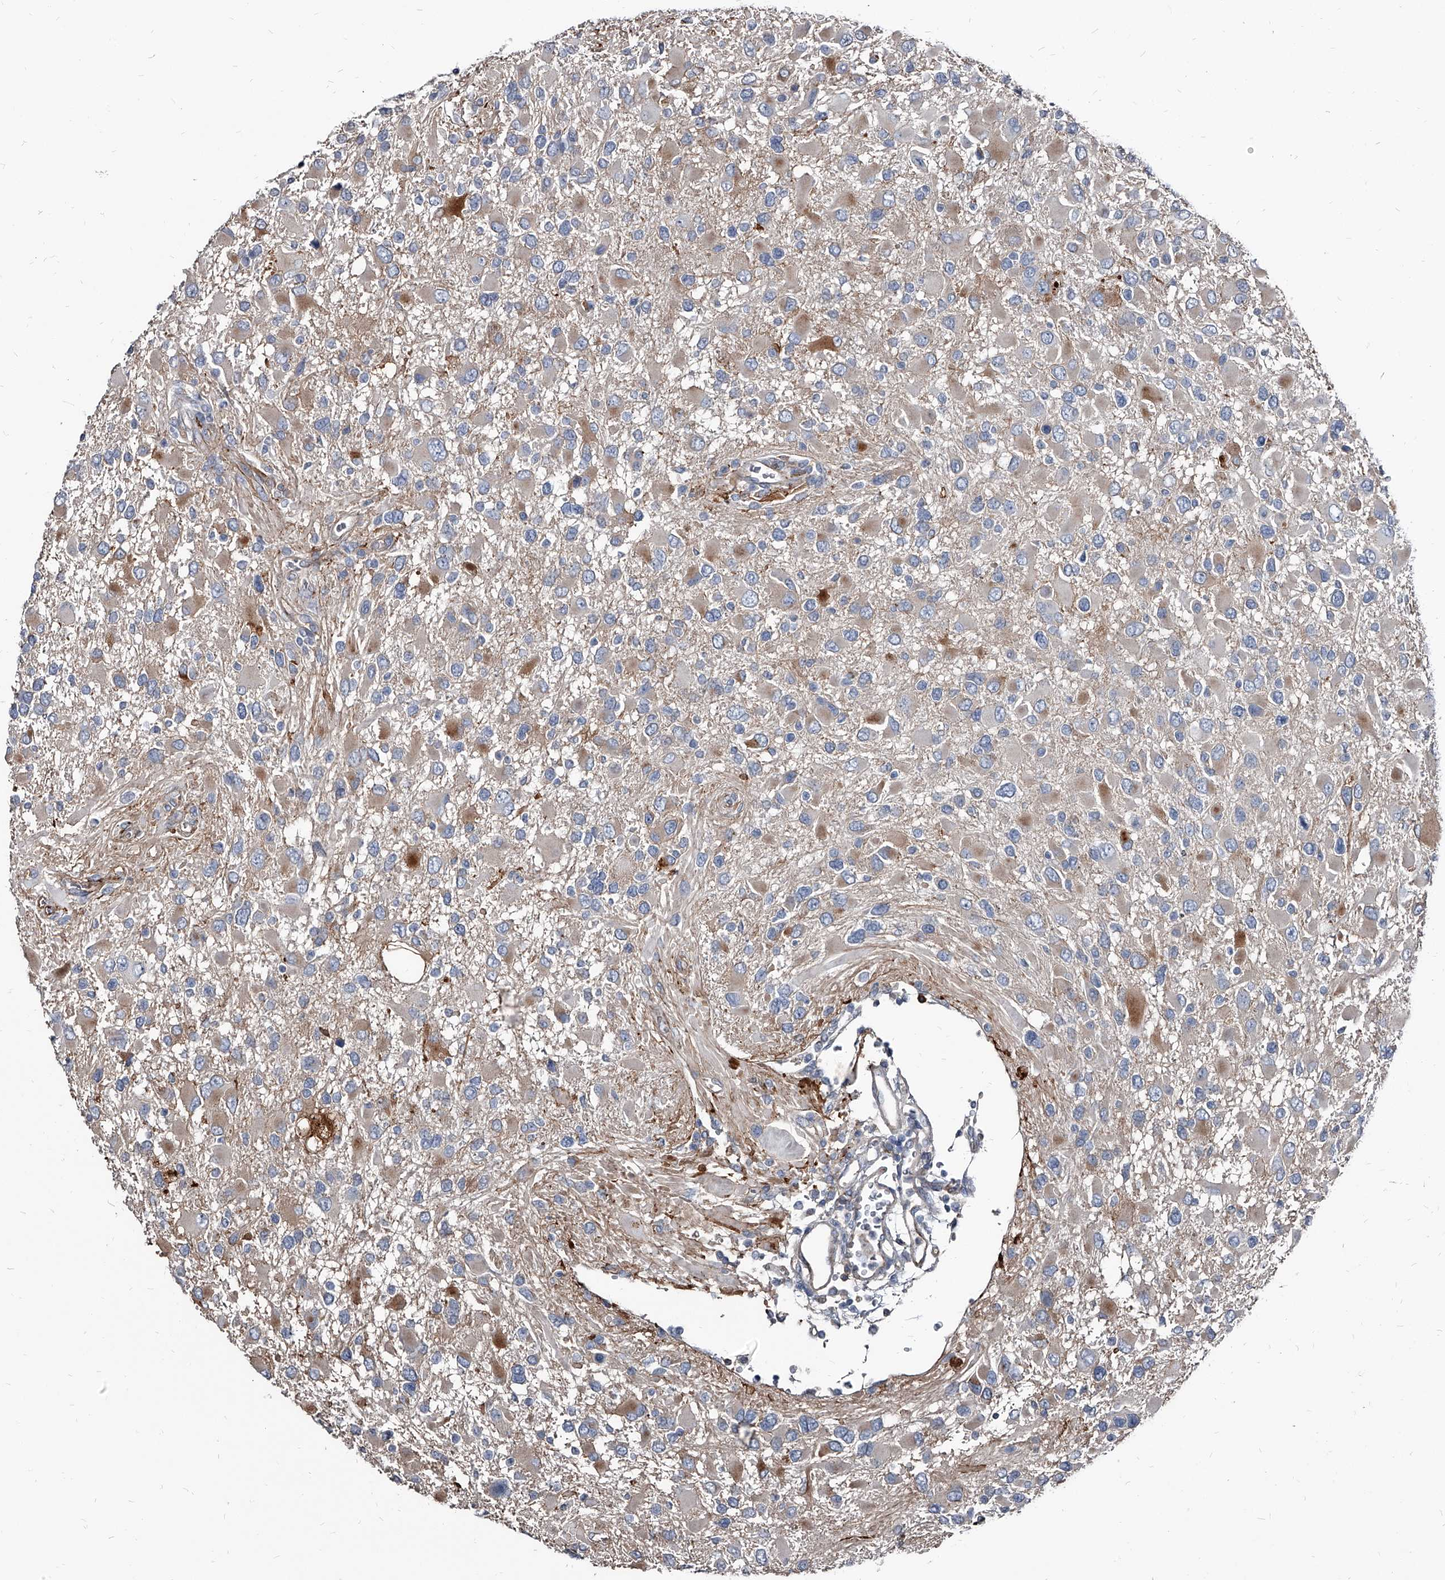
{"staining": {"intensity": "moderate", "quantity": "<25%", "location": "cytoplasmic/membranous"}, "tissue": "glioma", "cell_type": "Tumor cells", "image_type": "cancer", "snomed": [{"axis": "morphology", "description": "Glioma, malignant, High grade"}, {"axis": "topography", "description": "Brain"}], "caption": "Immunohistochemistry micrograph of neoplastic tissue: human high-grade glioma (malignant) stained using immunohistochemistry demonstrates low levels of moderate protein expression localized specifically in the cytoplasmic/membranous of tumor cells, appearing as a cytoplasmic/membranous brown color.", "gene": "PGLYRP3", "patient": {"sex": "male", "age": 53}}